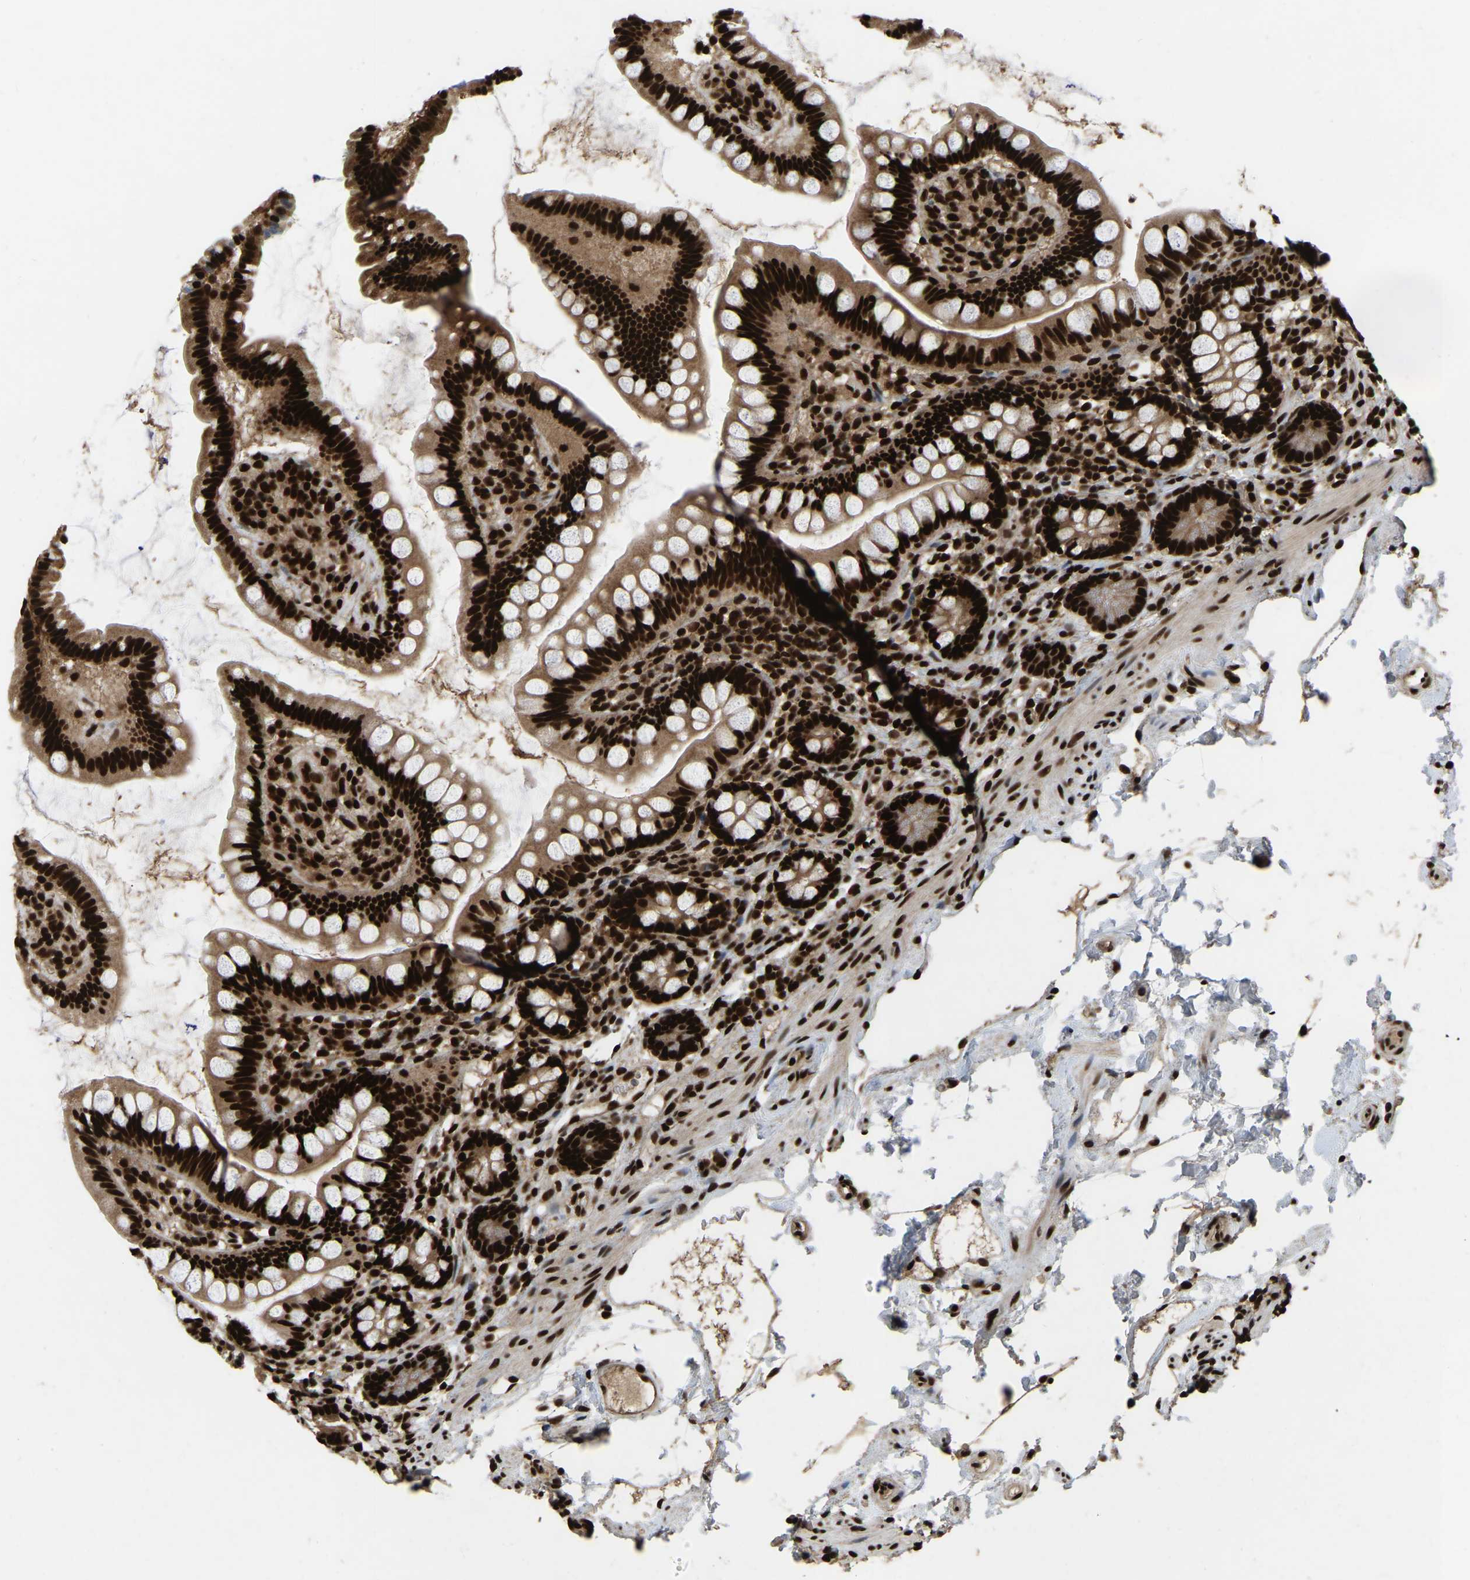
{"staining": {"intensity": "strong", "quantity": ">75%", "location": "nuclear"}, "tissue": "small intestine", "cell_type": "Glandular cells", "image_type": "normal", "snomed": [{"axis": "morphology", "description": "Normal tissue, NOS"}, {"axis": "topography", "description": "Small intestine"}], "caption": "Immunohistochemistry of unremarkable small intestine shows high levels of strong nuclear expression in about >75% of glandular cells.", "gene": "TBL1XR1", "patient": {"sex": "female", "age": 84}}